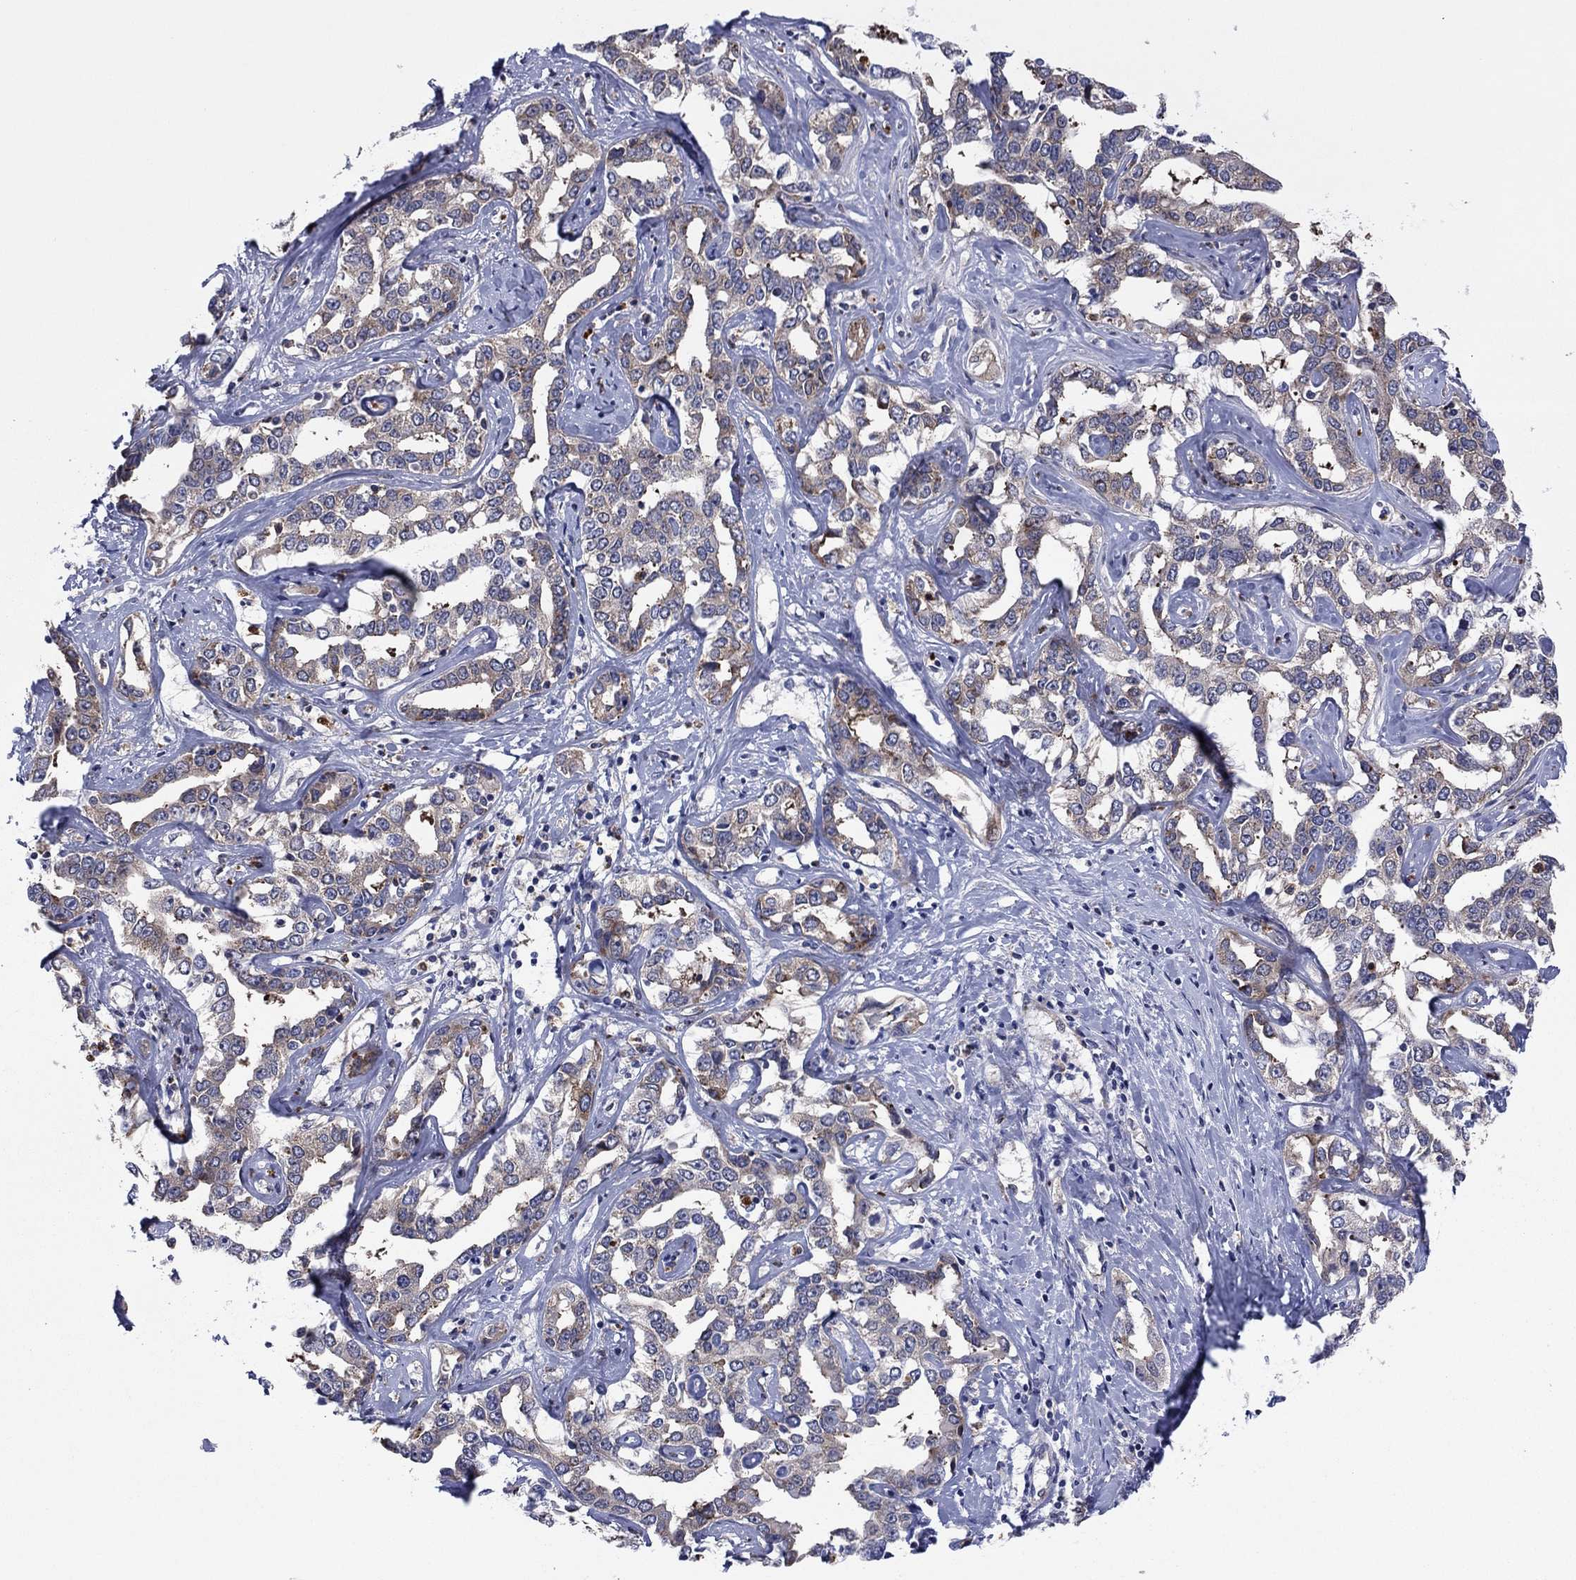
{"staining": {"intensity": "moderate", "quantity": "<25%", "location": "cytoplasmic/membranous"}, "tissue": "liver cancer", "cell_type": "Tumor cells", "image_type": "cancer", "snomed": [{"axis": "morphology", "description": "Cholangiocarcinoma"}, {"axis": "topography", "description": "Liver"}], "caption": "Brown immunohistochemical staining in liver cancer reveals moderate cytoplasmic/membranous positivity in approximately <25% of tumor cells.", "gene": "GPR155", "patient": {"sex": "male", "age": 59}}